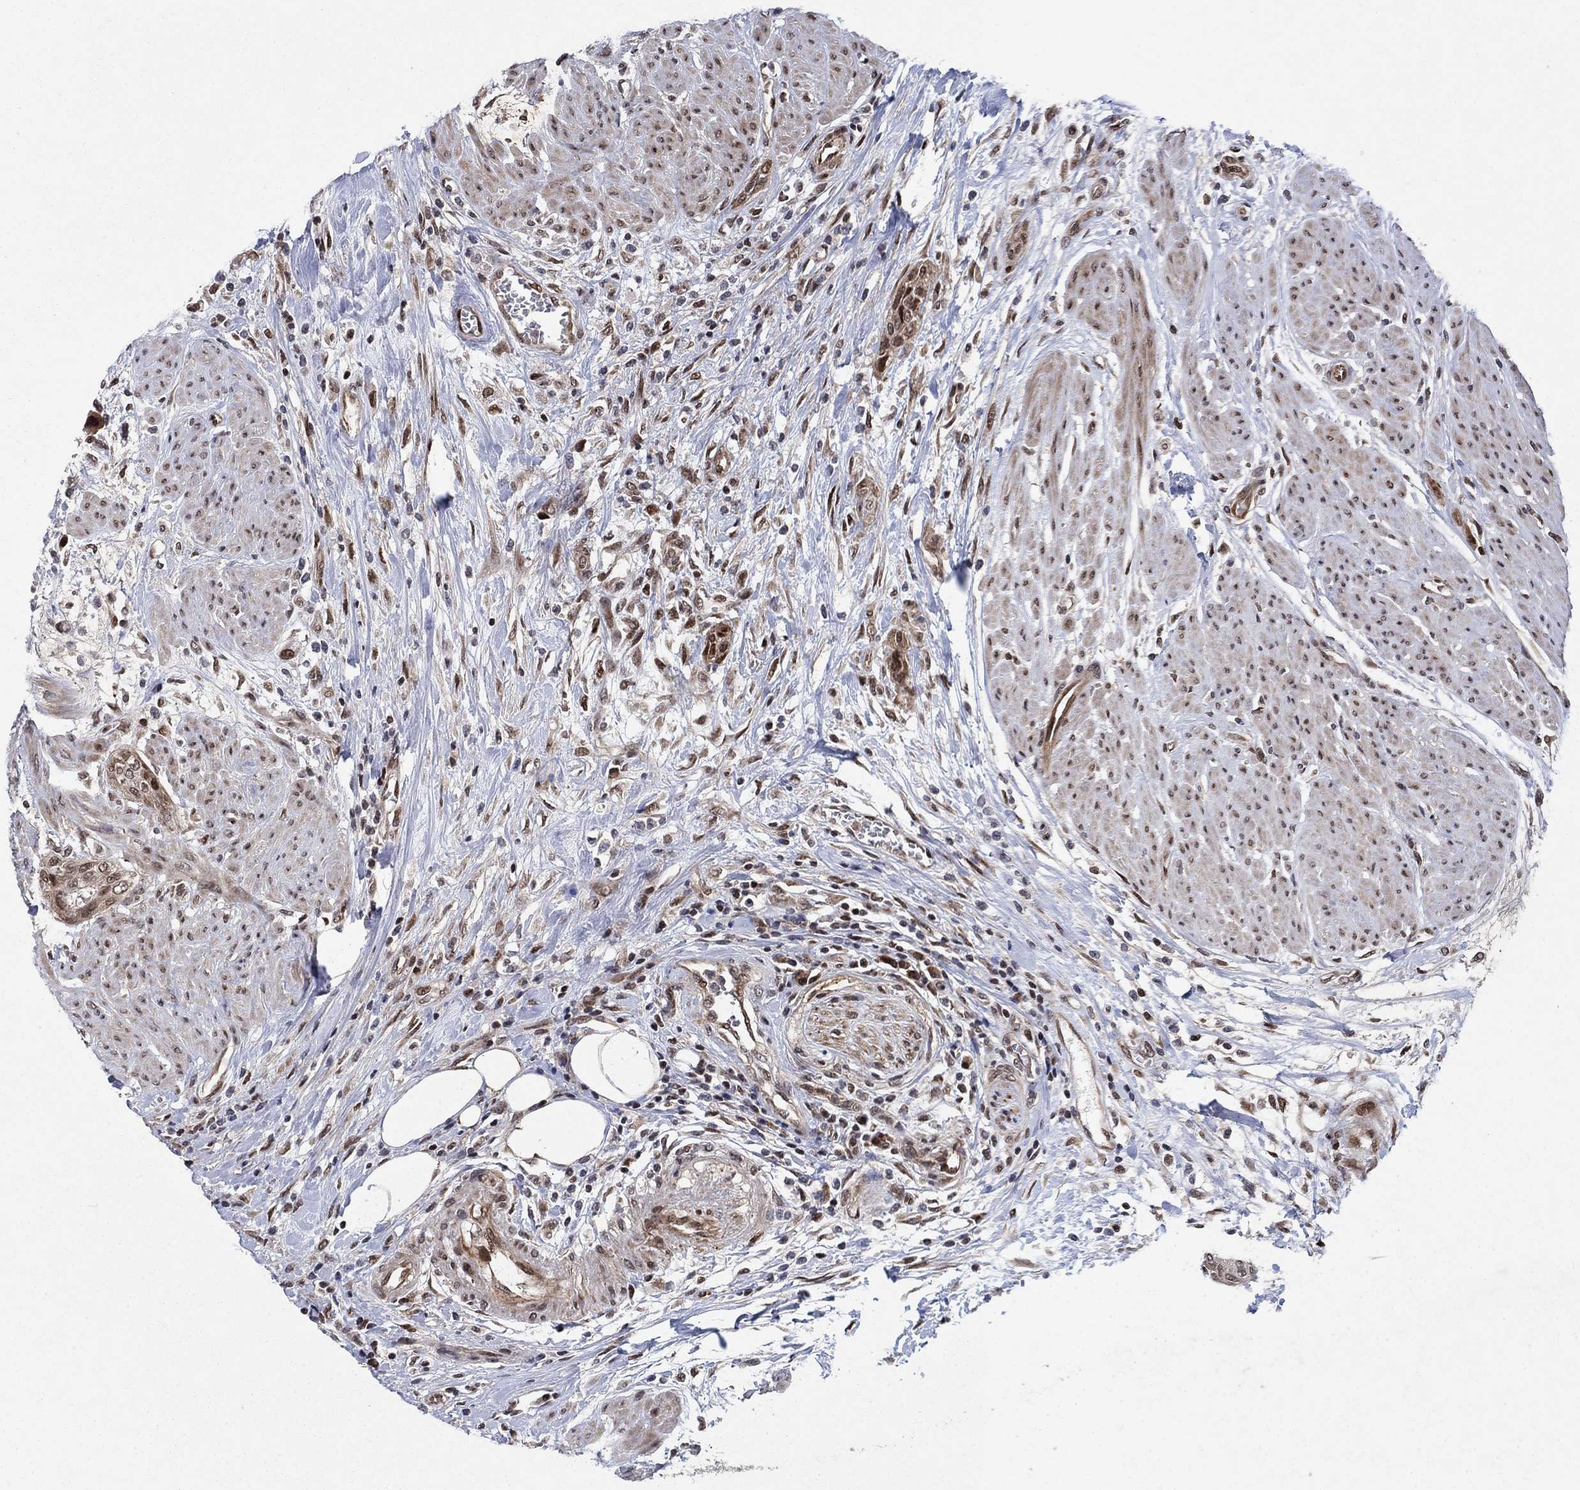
{"staining": {"intensity": "strong", "quantity": "25%-75%", "location": "nuclear"}, "tissue": "urothelial cancer", "cell_type": "Tumor cells", "image_type": "cancer", "snomed": [{"axis": "morphology", "description": "Urothelial carcinoma, High grade"}, {"axis": "topography", "description": "Urinary bladder"}], "caption": "A micrograph of human urothelial cancer stained for a protein demonstrates strong nuclear brown staining in tumor cells.", "gene": "PRICKLE4", "patient": {"sex": "male", "age": 35}}